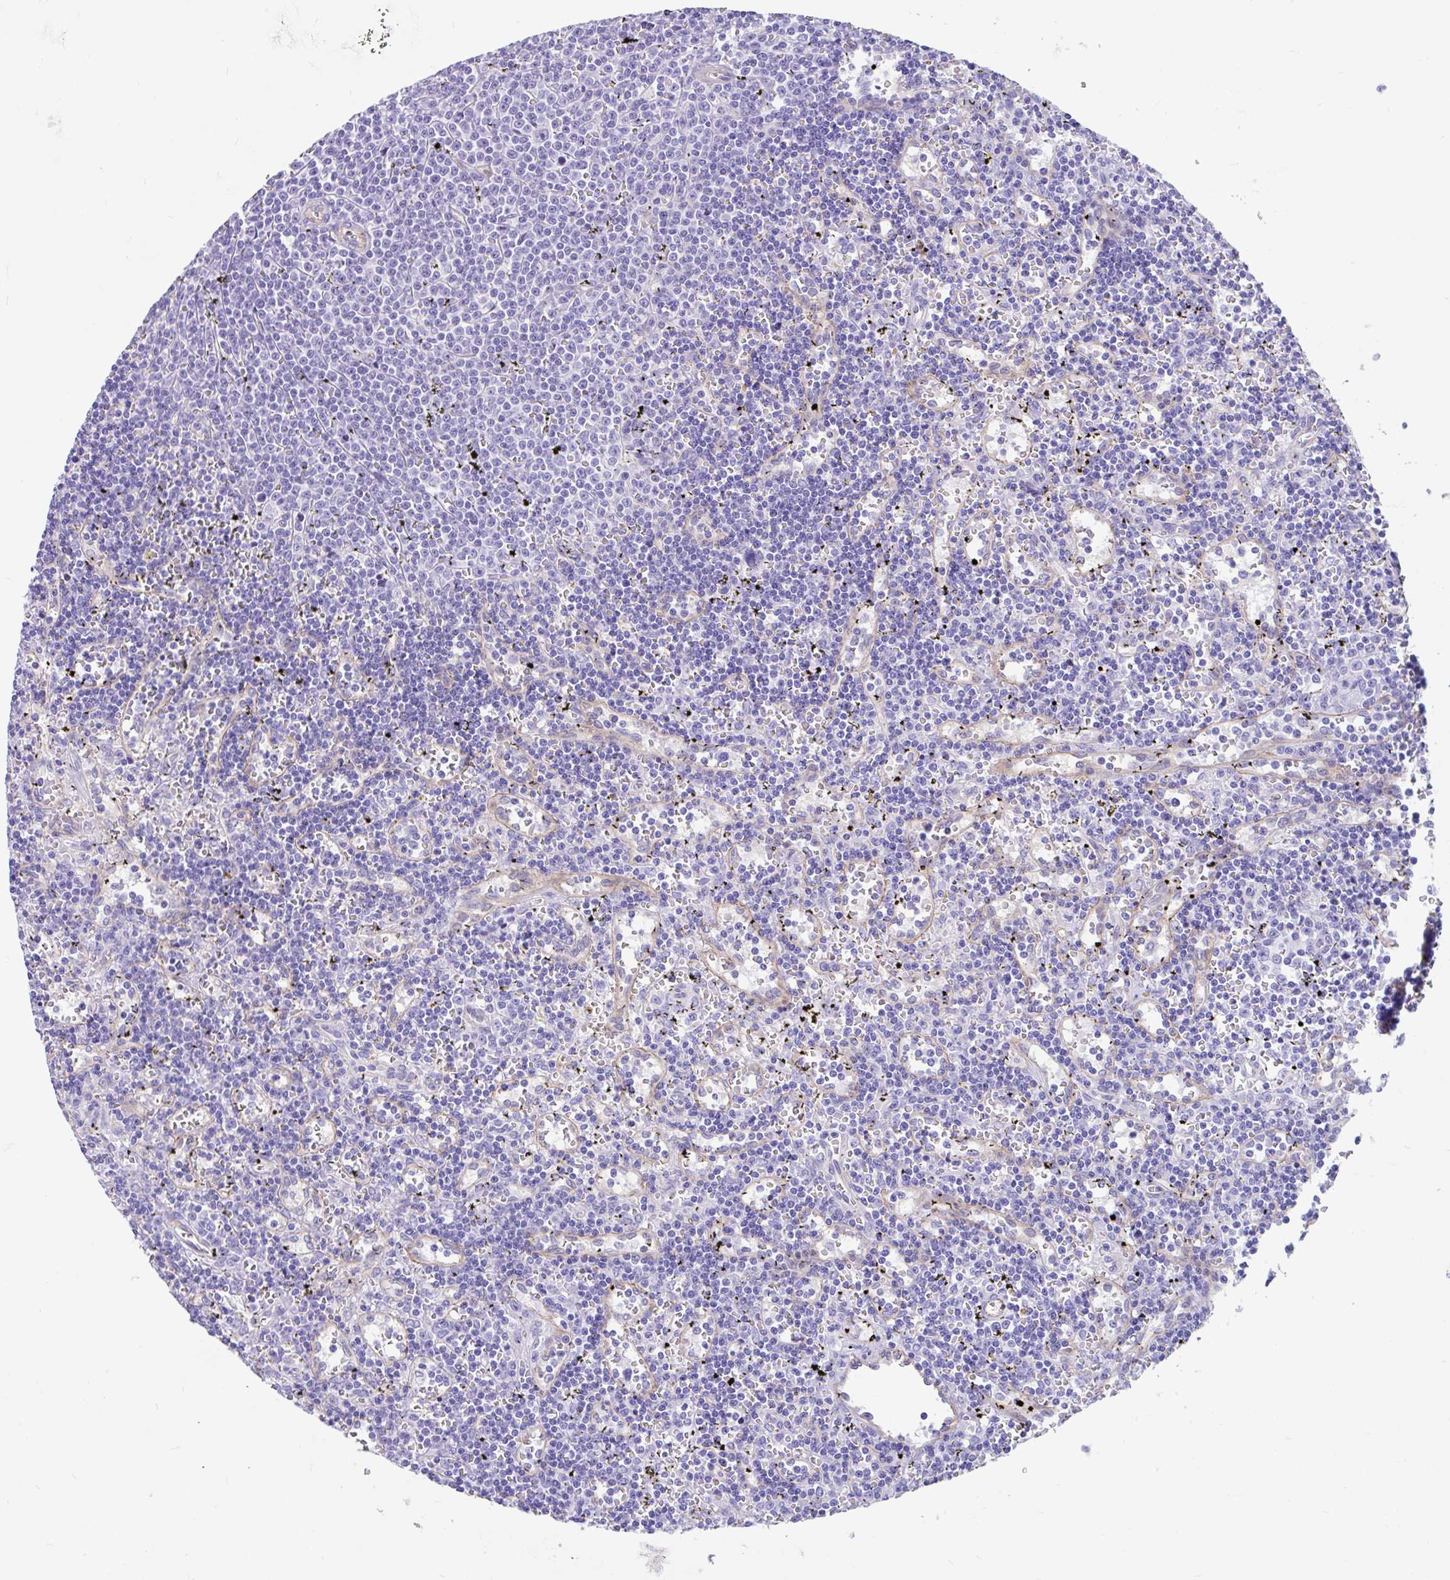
{"staining": {"intensity": "negative", "quantity": "none", "location": "none"}, "tissue": "lymphoma", "cell_type": "Tumor cells", "image_type": "cancer", "snomed": [{"axis": "morphology", "description": "Malignant lymphoma, non-Hodgkin's type, Low grade"}, {"axis": "topography", "description": "Spleen"}], "caption": "Immunohistochemistry of human lymphoma reveals no staining in tumor cells.", "gene": "FAM107A", "patient": {"sex": "male", "age": 60}}